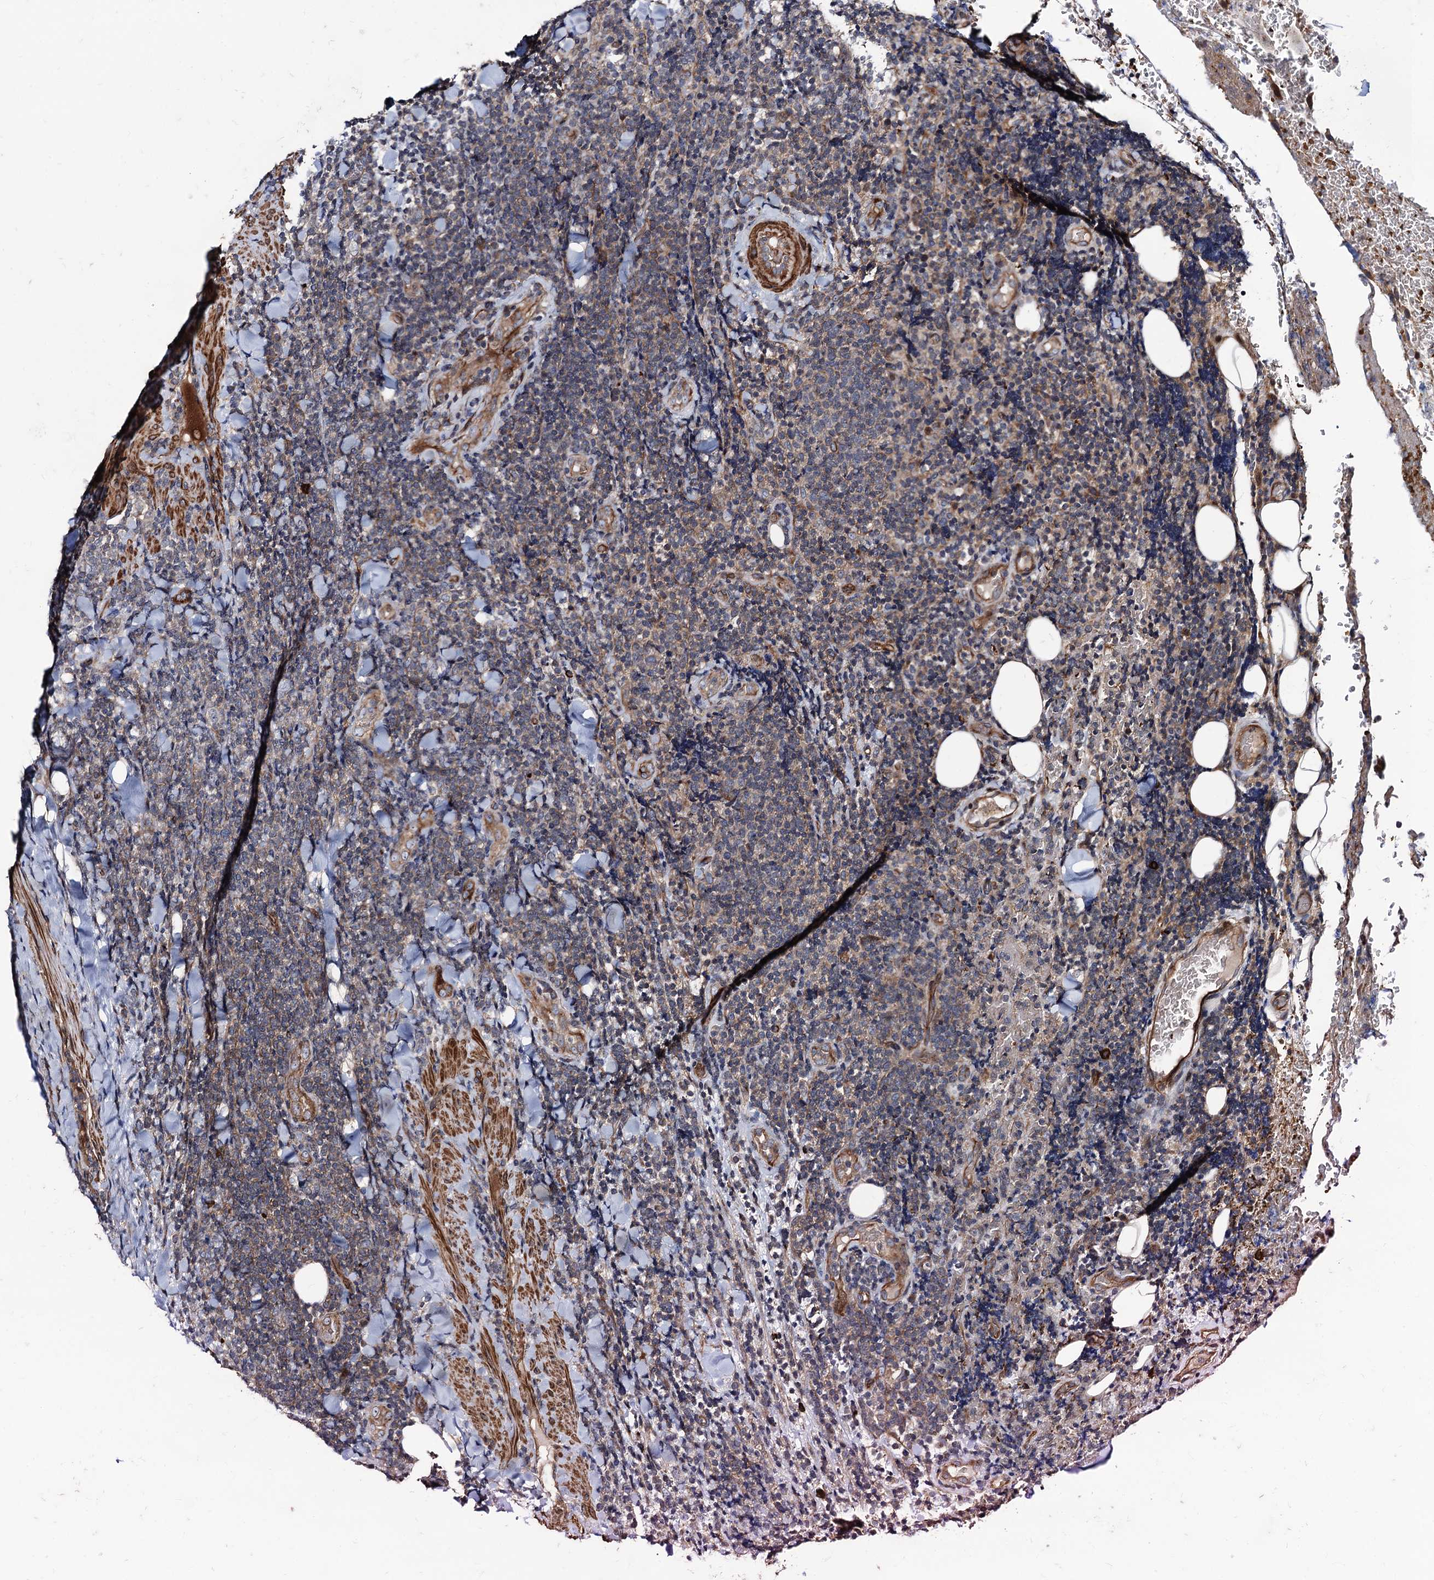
{"staining": {"intensity": "weak", "quantity": "25%-75%", "location": "cytoplasmic/membranous"}, "tissue": "lymphoma", "cell_type": "Tumor cells", "image_type": "cancer", "snomed": [{"axis": "morphology", "description": "Malignant lymphoma, non-Hodgkin's type, Low grade"}, {"axis": "topography", "description": "Lymph node"}], "caption": "Immunohistochemical staining of low-grade malignant lymphoma, non-Hodgkin's type reveals weak cytoplasmic/membranous protein expression in about 25%-75% of tumor cells.", "gene": "KXD1", "patient": {"sex": "male", "age": 66}}